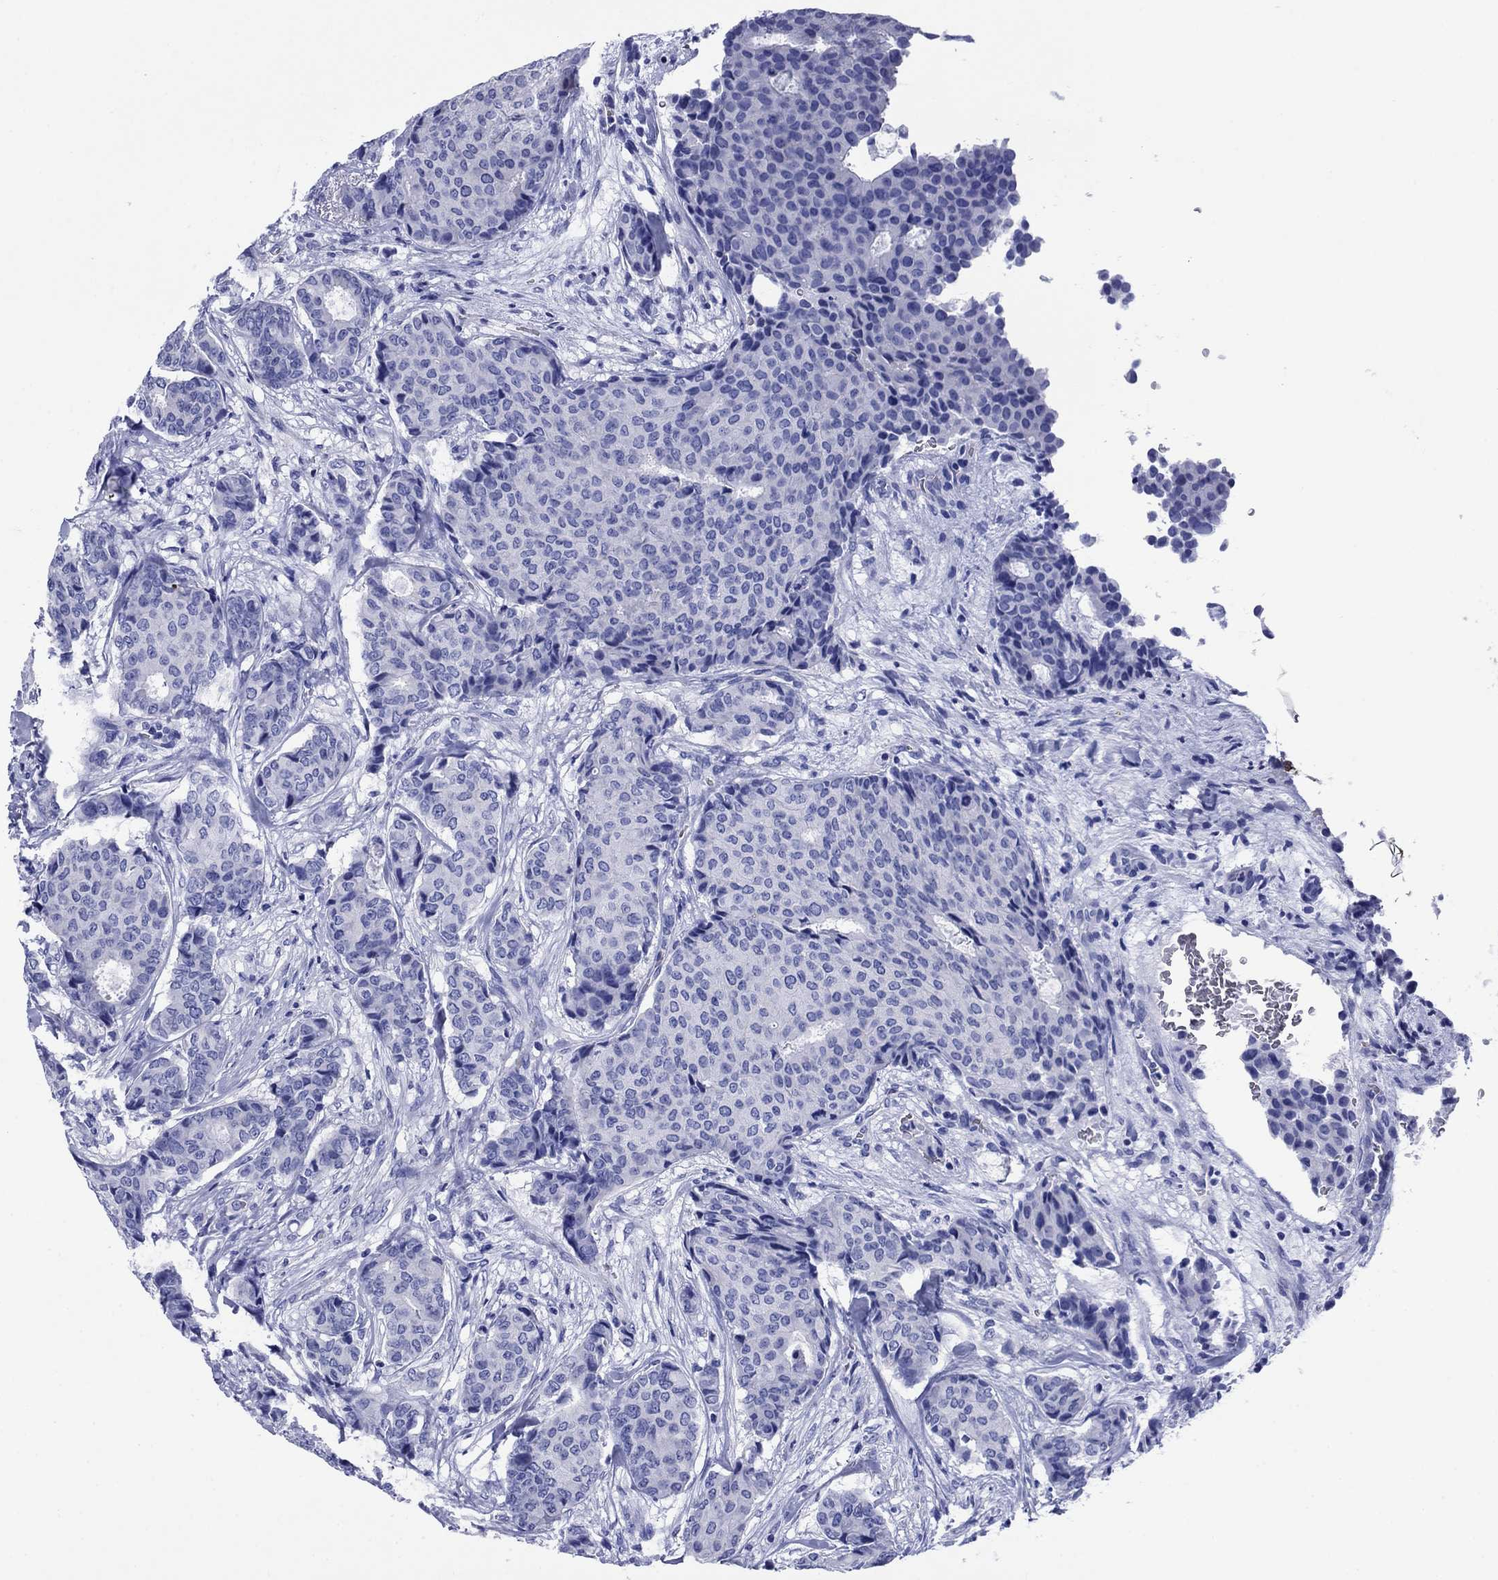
{"staining": {"intensity": "negative", "quantity": "none", "location": "none"}, "tissue": "breast cancer", "cell_type": "Tumor cells", "image_type": "cancer", "snomed": [{"axis": "morphology", "description": "Duct carcinoma"}, {"axis": "topography", "description": "Breast"}], "caption": "Immunohistochemistry micrograph of neoplastic tissue: breast cancer (intraductal carcinoma) stained with DAB demonstrates no significant protein expression in tumor cells.", "gene": "SLC1A2", "patient": {"sex": "female", "age": 75}}